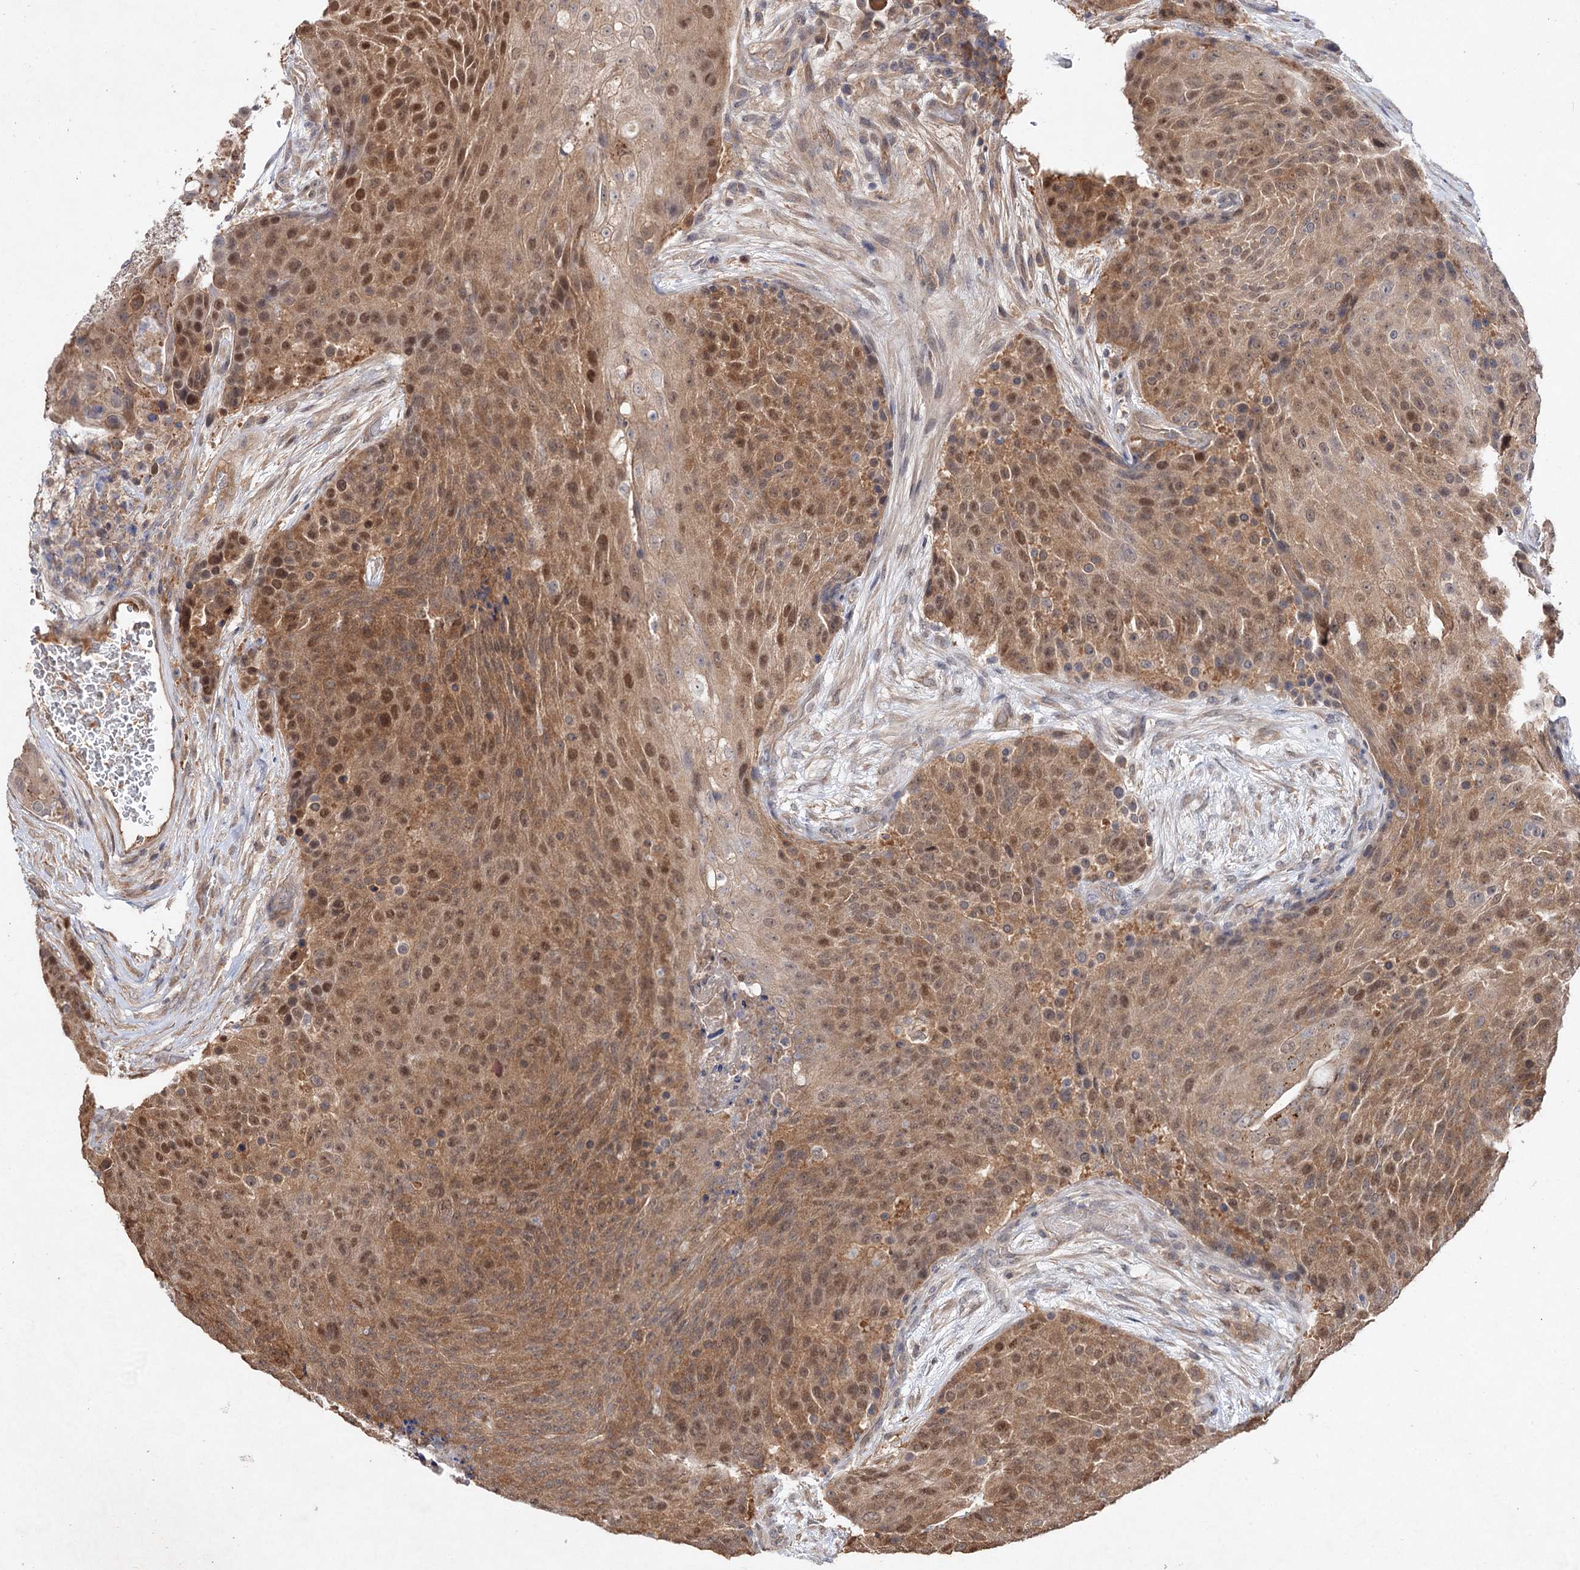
{"staining": {"intensity": "moderate", "quantity": ">75%", "location": "cytoplasmic/membranous,nuclear"}, "tissue": "urothelial cancer", "cell_type": "Tumor cells", "image_type": "cancer", "snomed": [{"axis": "morphology", "description": "Urothelial carcinoma, High grade"}, {"axis": "topography", "description": "Urinary bladder"}], "caption": "Immunohistochemical staining of high-grade urothelial carcinoma shows medium levels of moderate cytoplasmic/membranous and nuclear protein staining in approximately >75% of tumor cells.", "gene": "NUDCD2", "patient": {"sex": "female", "age": 63}}